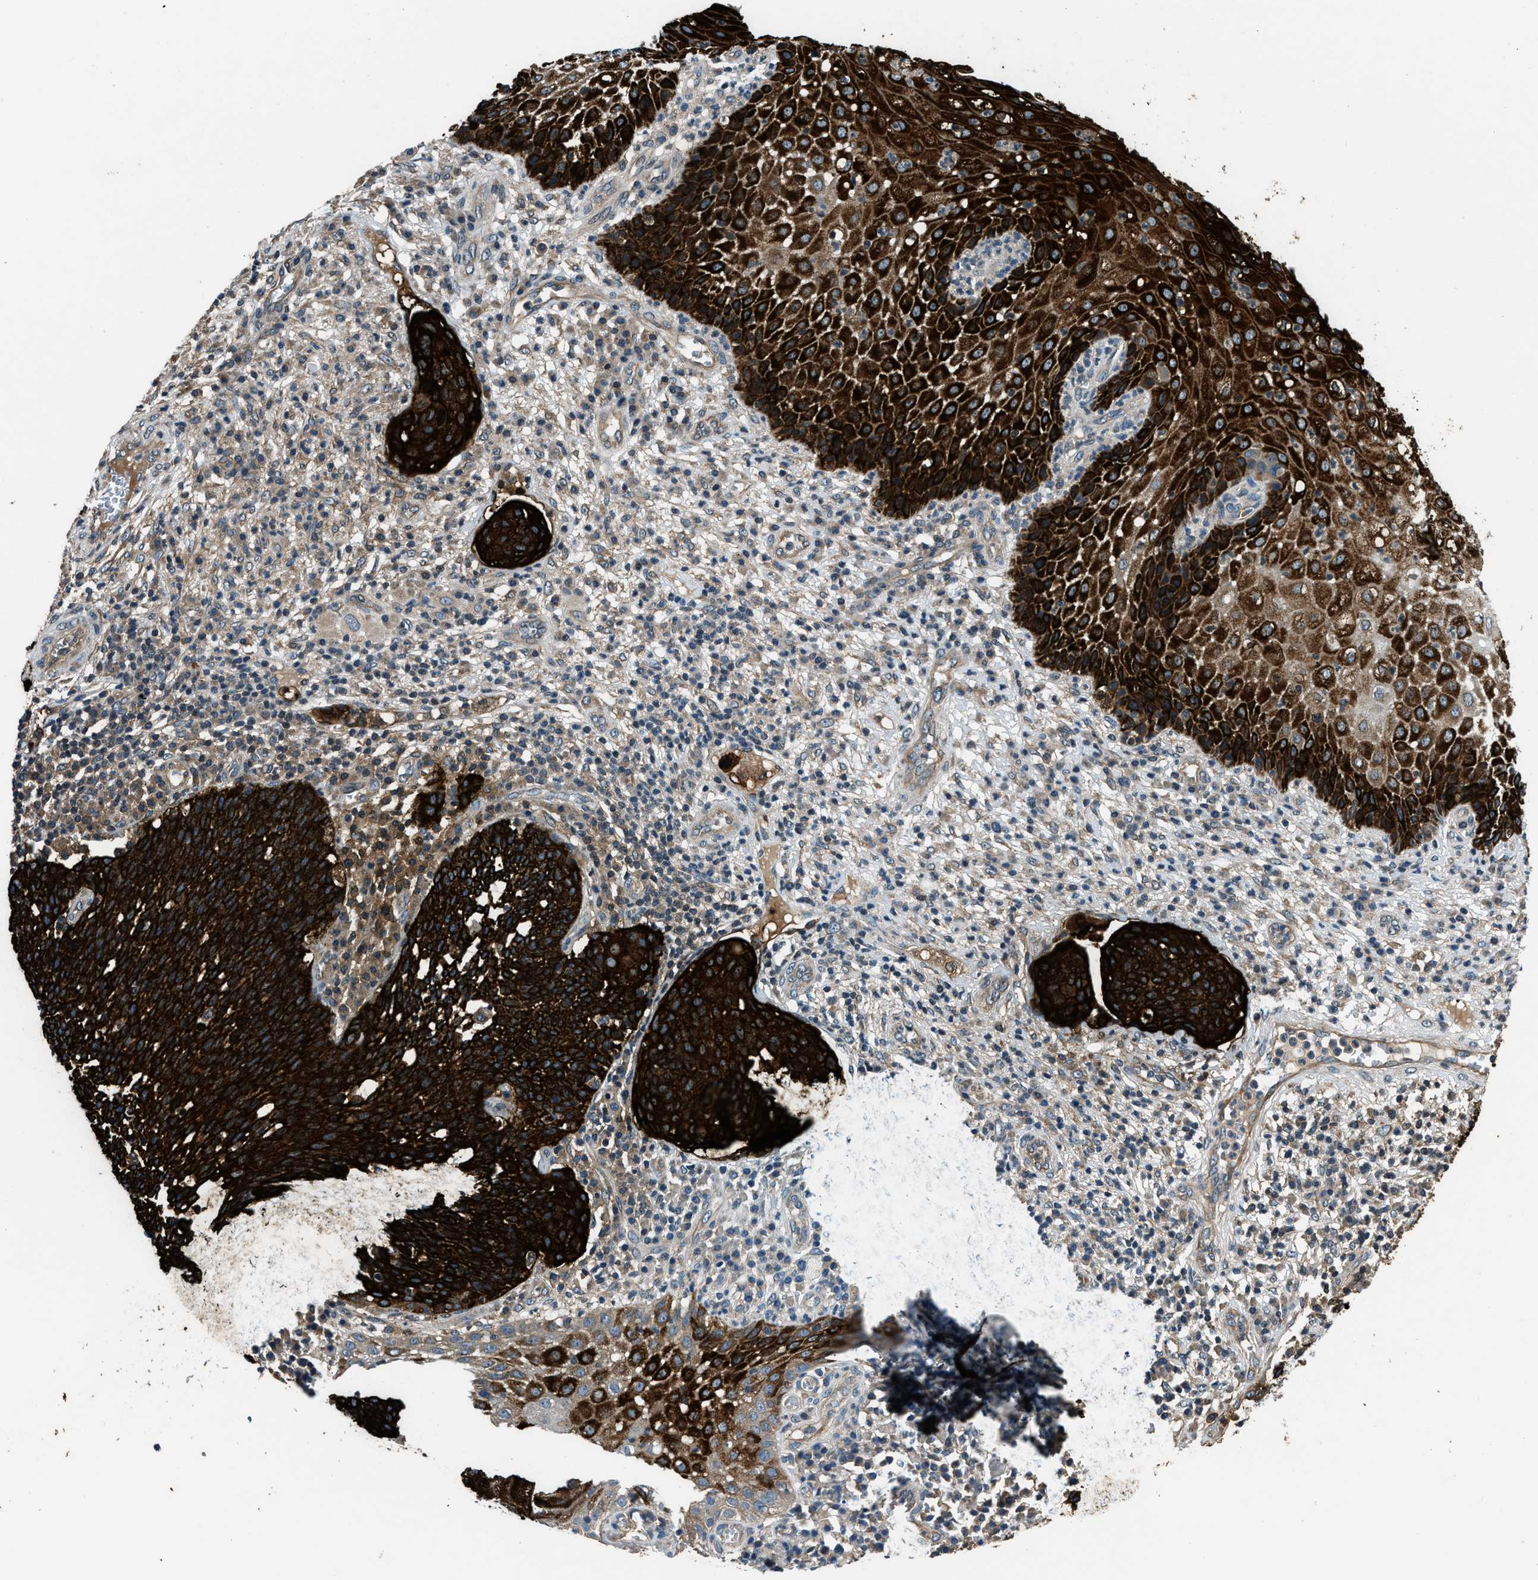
{"staining": {"intensity": "strong", "quantity": ">75%", "location": "cytoplasmic/membranous"}, "tissue": "cervical cancer", "cell_type": "Tumor cells", "image_type": "cancer", "snomed": [{"axis": "morphology", "description": "Squamous cell carcinoma, NOS"}, {"axis": "topography", "description": "Cervix"}], "caption": "Immunohistochemical staining of cervical cancer (squamous cell carcinoma) reveals strong cytoplasmic/membranous protein positivity in about >75% of tumor cells.", "gene": "IL3RA", "patient": {"sex": "female", "age": 34}}